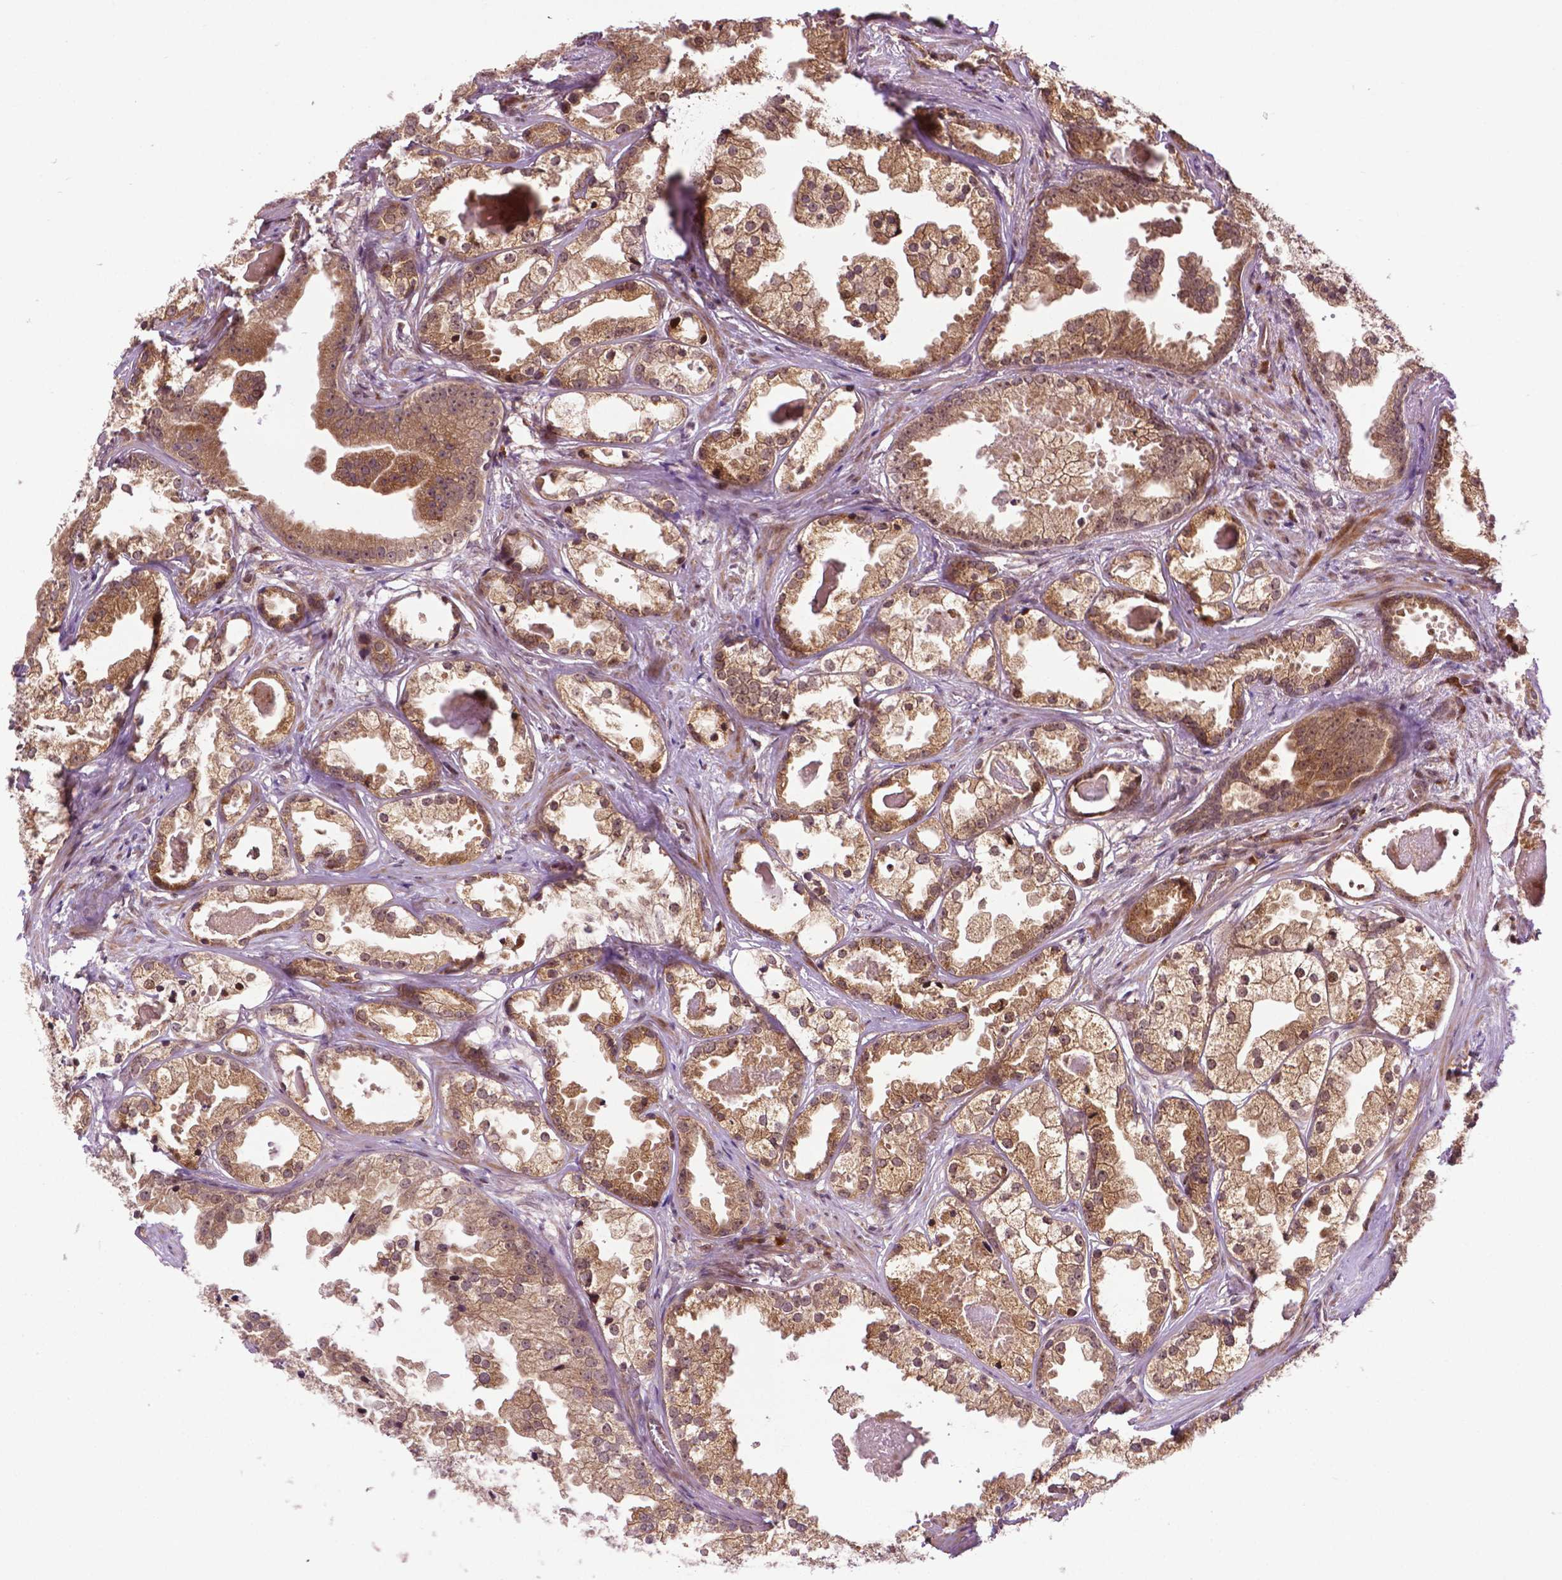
{"staining": {"intensity": "moderate", "quantity": ">75%", "location": "cytoplasmic/membranous,nuclear"}, "tissue": "prostate cancer", "cell_type": "Tumor cells", "image_type": "cancer", "snomed": [{"axis": "morphology", "description": "Adenocarcinoma, Low grade"}, {"axis": "topography", "description": "Prostate"}], "caption": "There is medium levels of moderate cytoplasmic/membranous and nuclear expression in tumor cells of low-grade adenocarcinoma (prostate), as demonstrated by immunohistochemical staining (brown color).", "gene": "TMX2", "patient": {"sex": "male", "age": 65}}